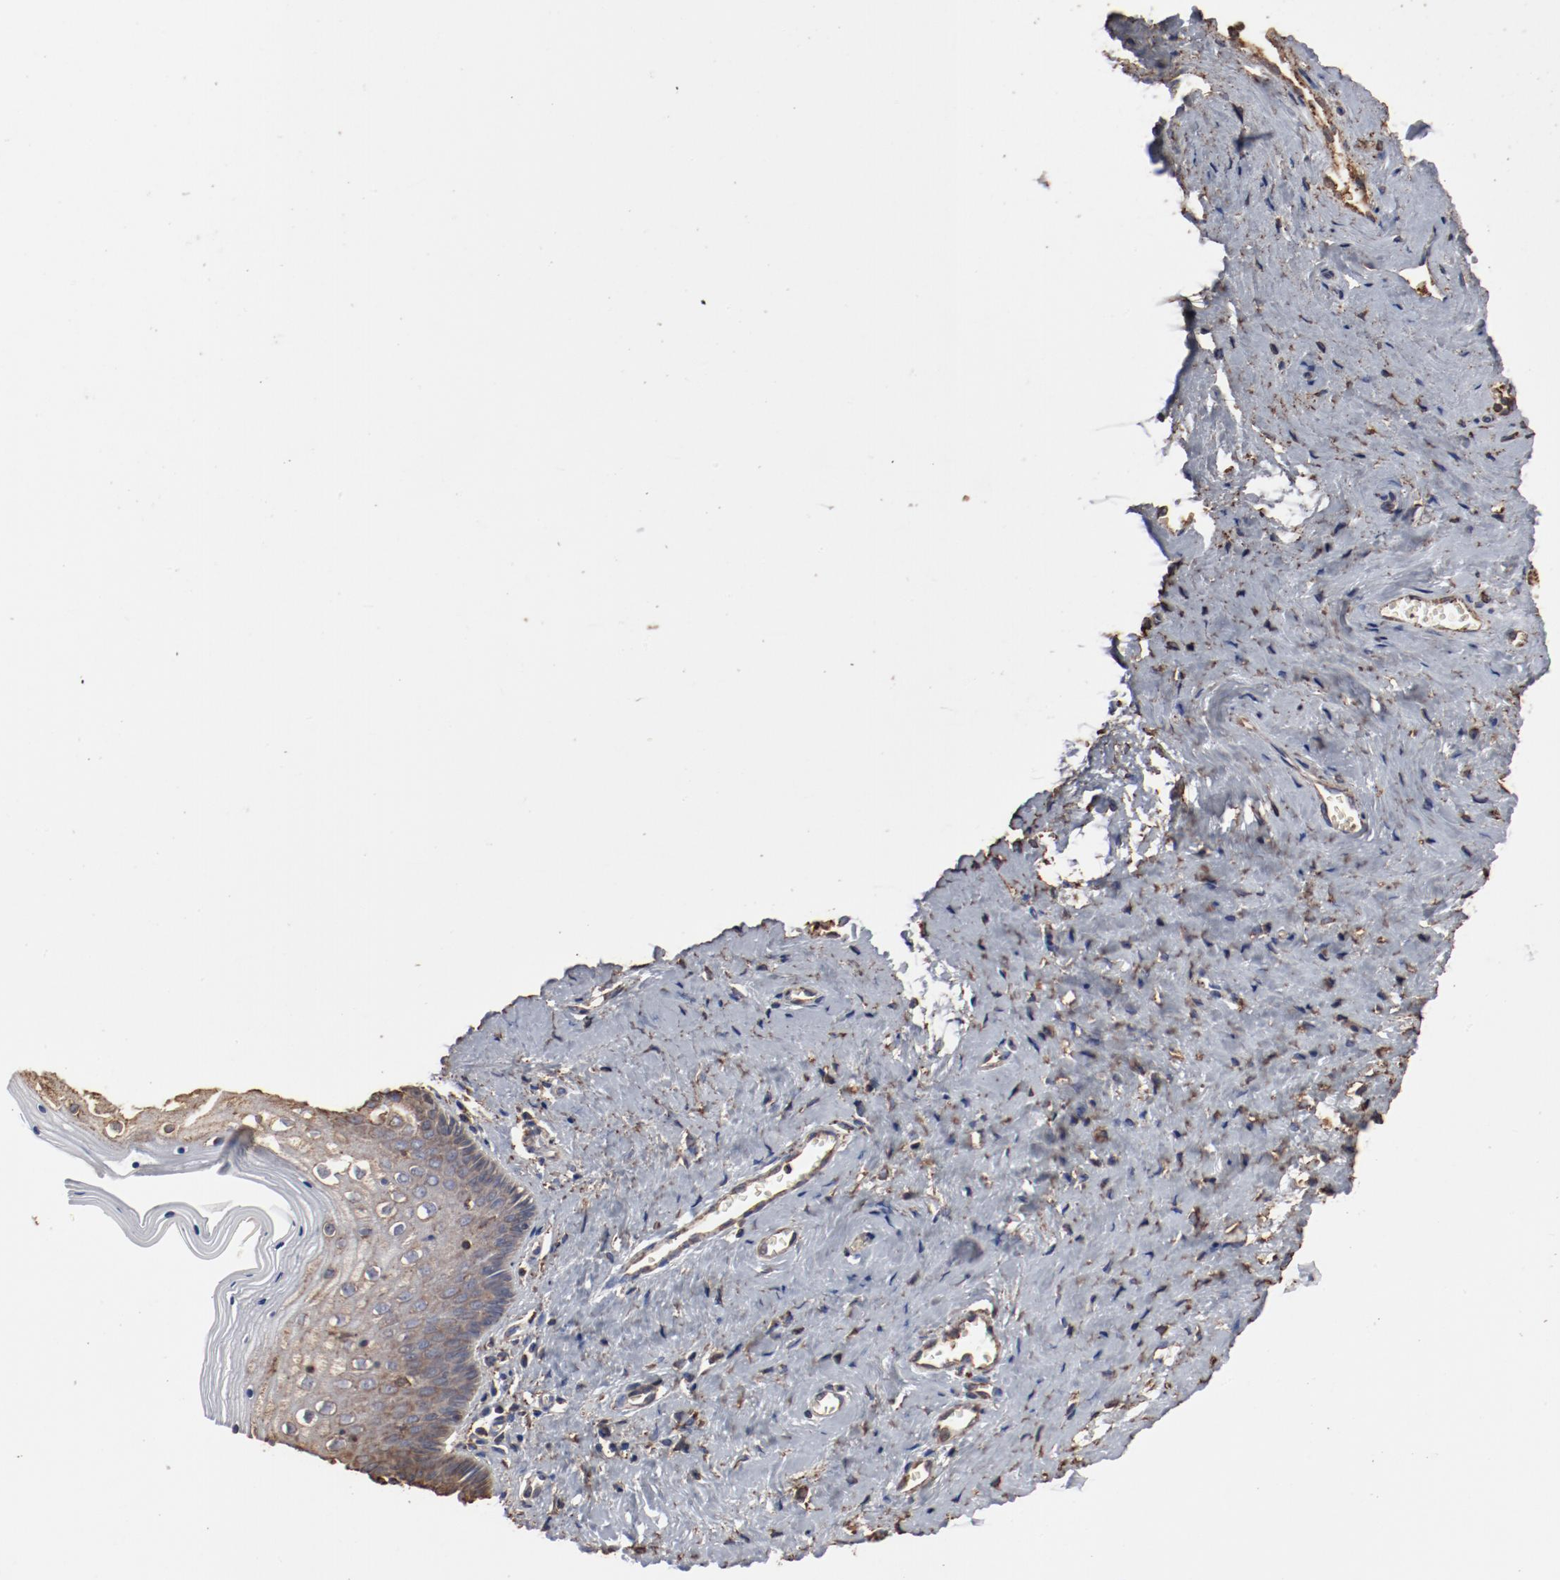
{"staining": {"intensity": "weak", "quantity": ">75%", "location": "cytoplasmic/membranous"}, "tissue": "vagina", "cell_type": "Squamous epithelial cells", "image_type": "normal", "snomed": [{"axis": "morphology", "description": "Normal tissue, NOS"}, {"axis": "topography", "description": "Vagina"}], "caption": "Immunohistochemical staining of unremarkable human vagina displays >75% levels of weak cytoplasmic/membranous protein positivity in approximately >75% of squamous epithelial cells.", "gene": "PDIA3", "patient": {"sex": "female", "age": 46}}